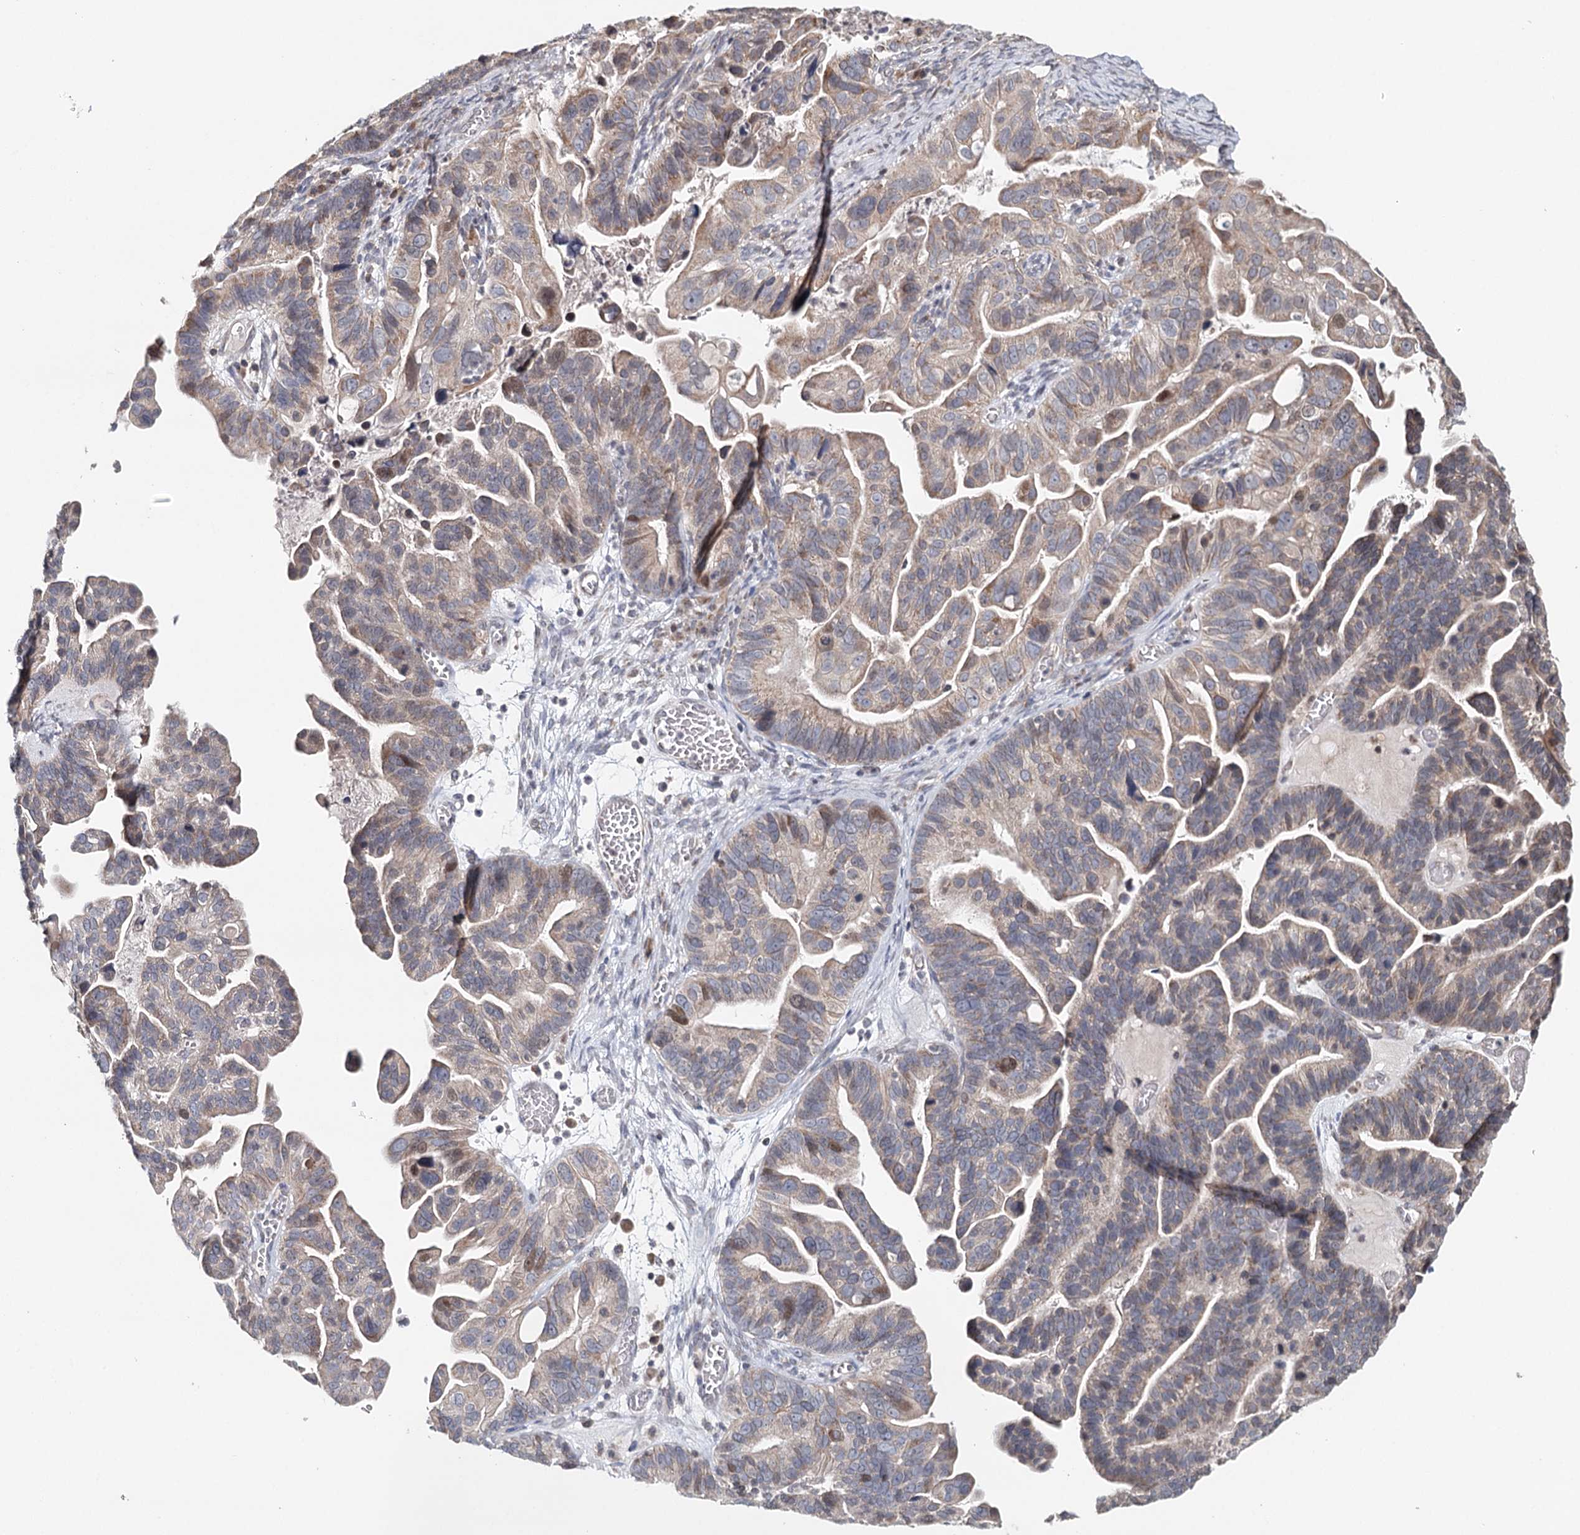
{"staining": {"intensity": "weak", "quantity": ">75%", "location": "cytoplasmic/membranous"}, "tissue": "ovarian cancer", "cell_type": "Tumor cells", "image_type": "cancer", "snomed": [{"axis": "morphology", "description": "Cystadenocarcinoma, serous, NOS"}, {"axis": "topography", "description": "Ovary"}], "caption": "Immunohistochemistry (IHC) (DAB (3,3'-diaminobenzidine)) staining of serous cystadenocarcinoma (ovarian) reveals weak cytoplasmic/membranous protein positivity in about >75% of tumor cells.", "gene": "ICOS", "patient": {"sex": "female", "age": 56}}